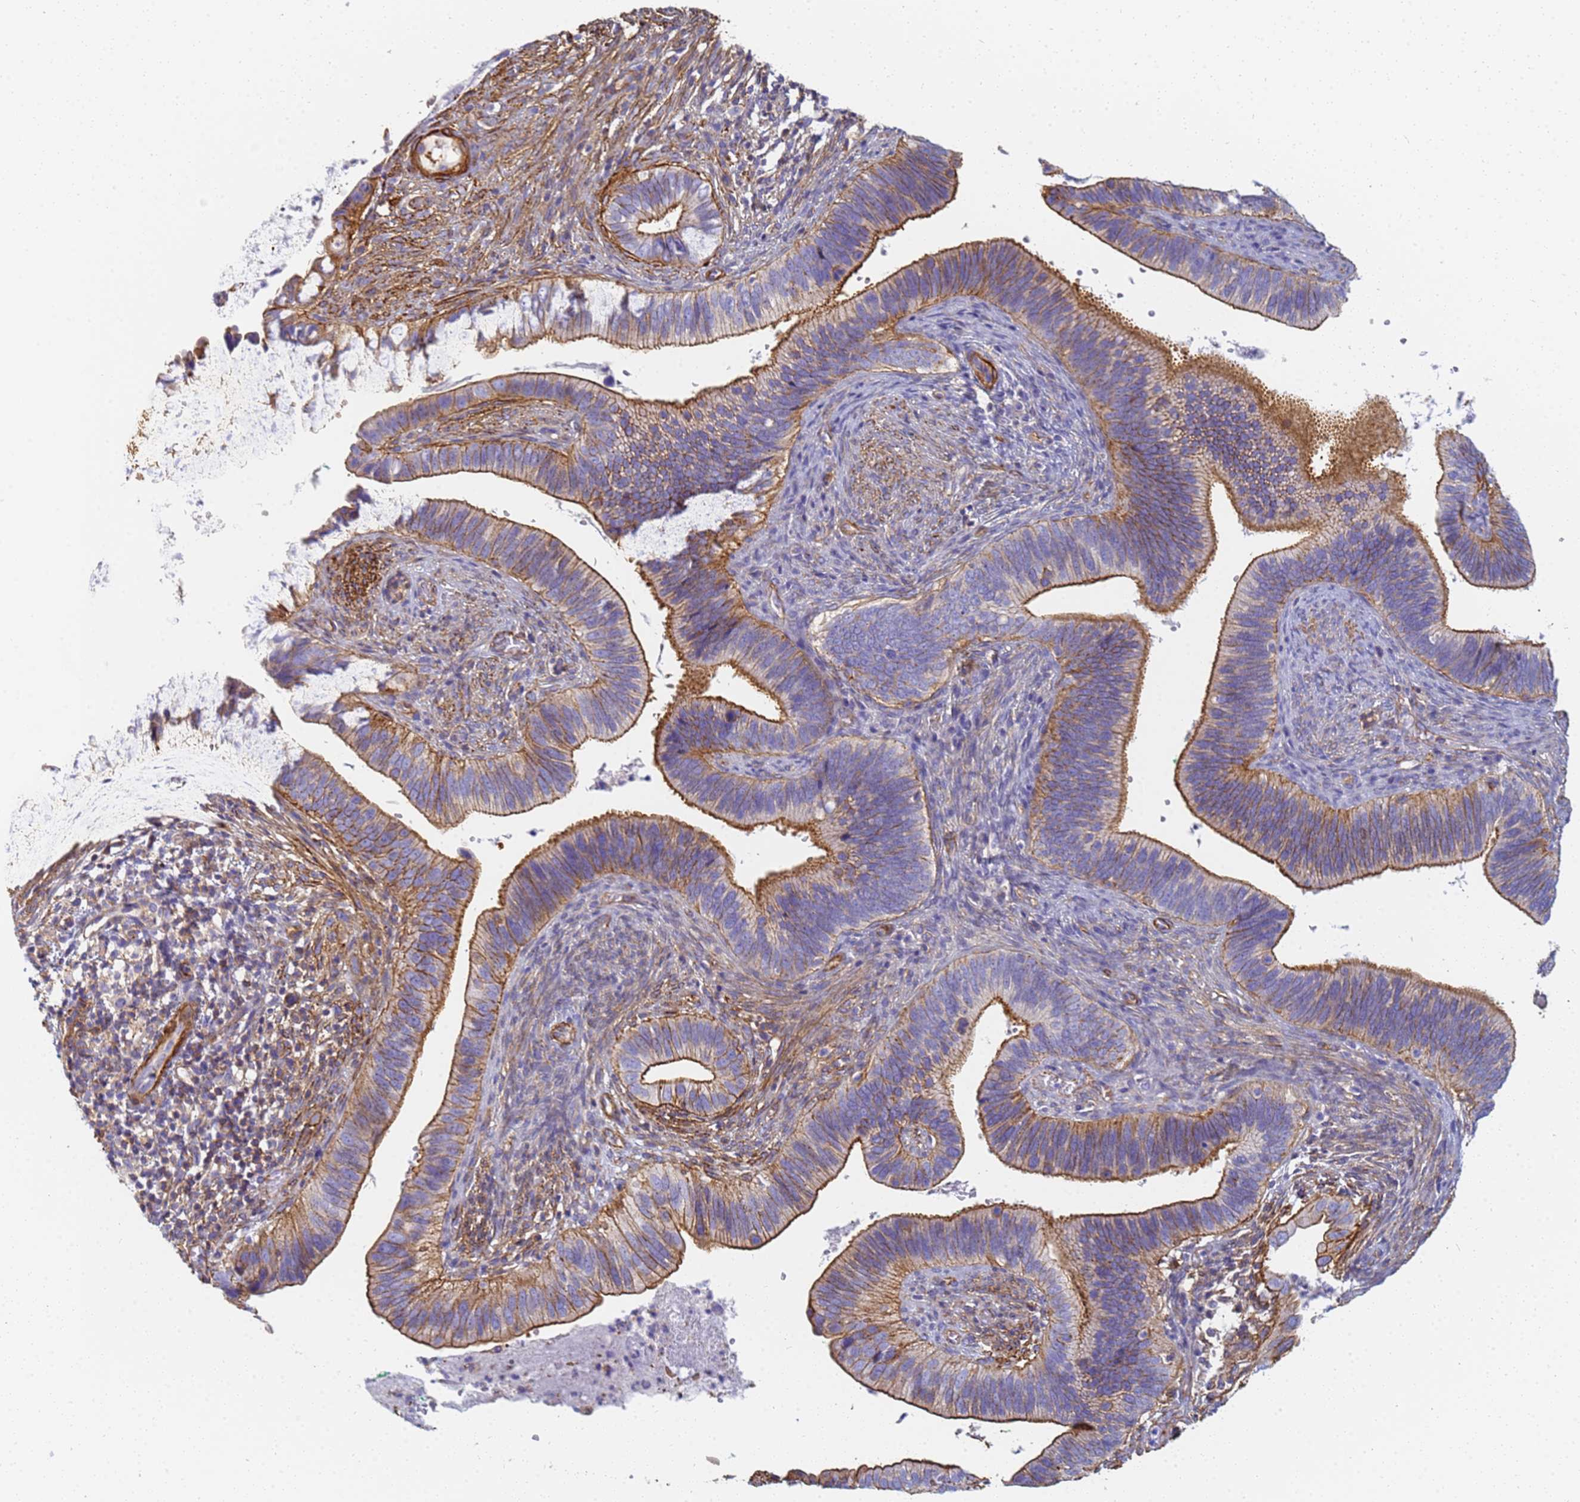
{"staining": {"intensity": "moderate", "quantity": ">75%", "location": "cytoplasmic/membranous"}, "tissue": "cervical cancer", "cell_type": "Tumor cells", "image_type": "cancer", "snomed": [{"axis": "morphology", "description": "Adenocarcinoma, NOS"}, {"axis": "topography", "description": "Cervix"}], "caption": "A brown stain labels moderate cytoplasmic/membranous expression of a protein in cervical adenocarcinoma tumor cells. (IHC, brightfield microscopy, high magnification).", "gene": "TPM1", "patient": {"sex": "female", "age": 42}}